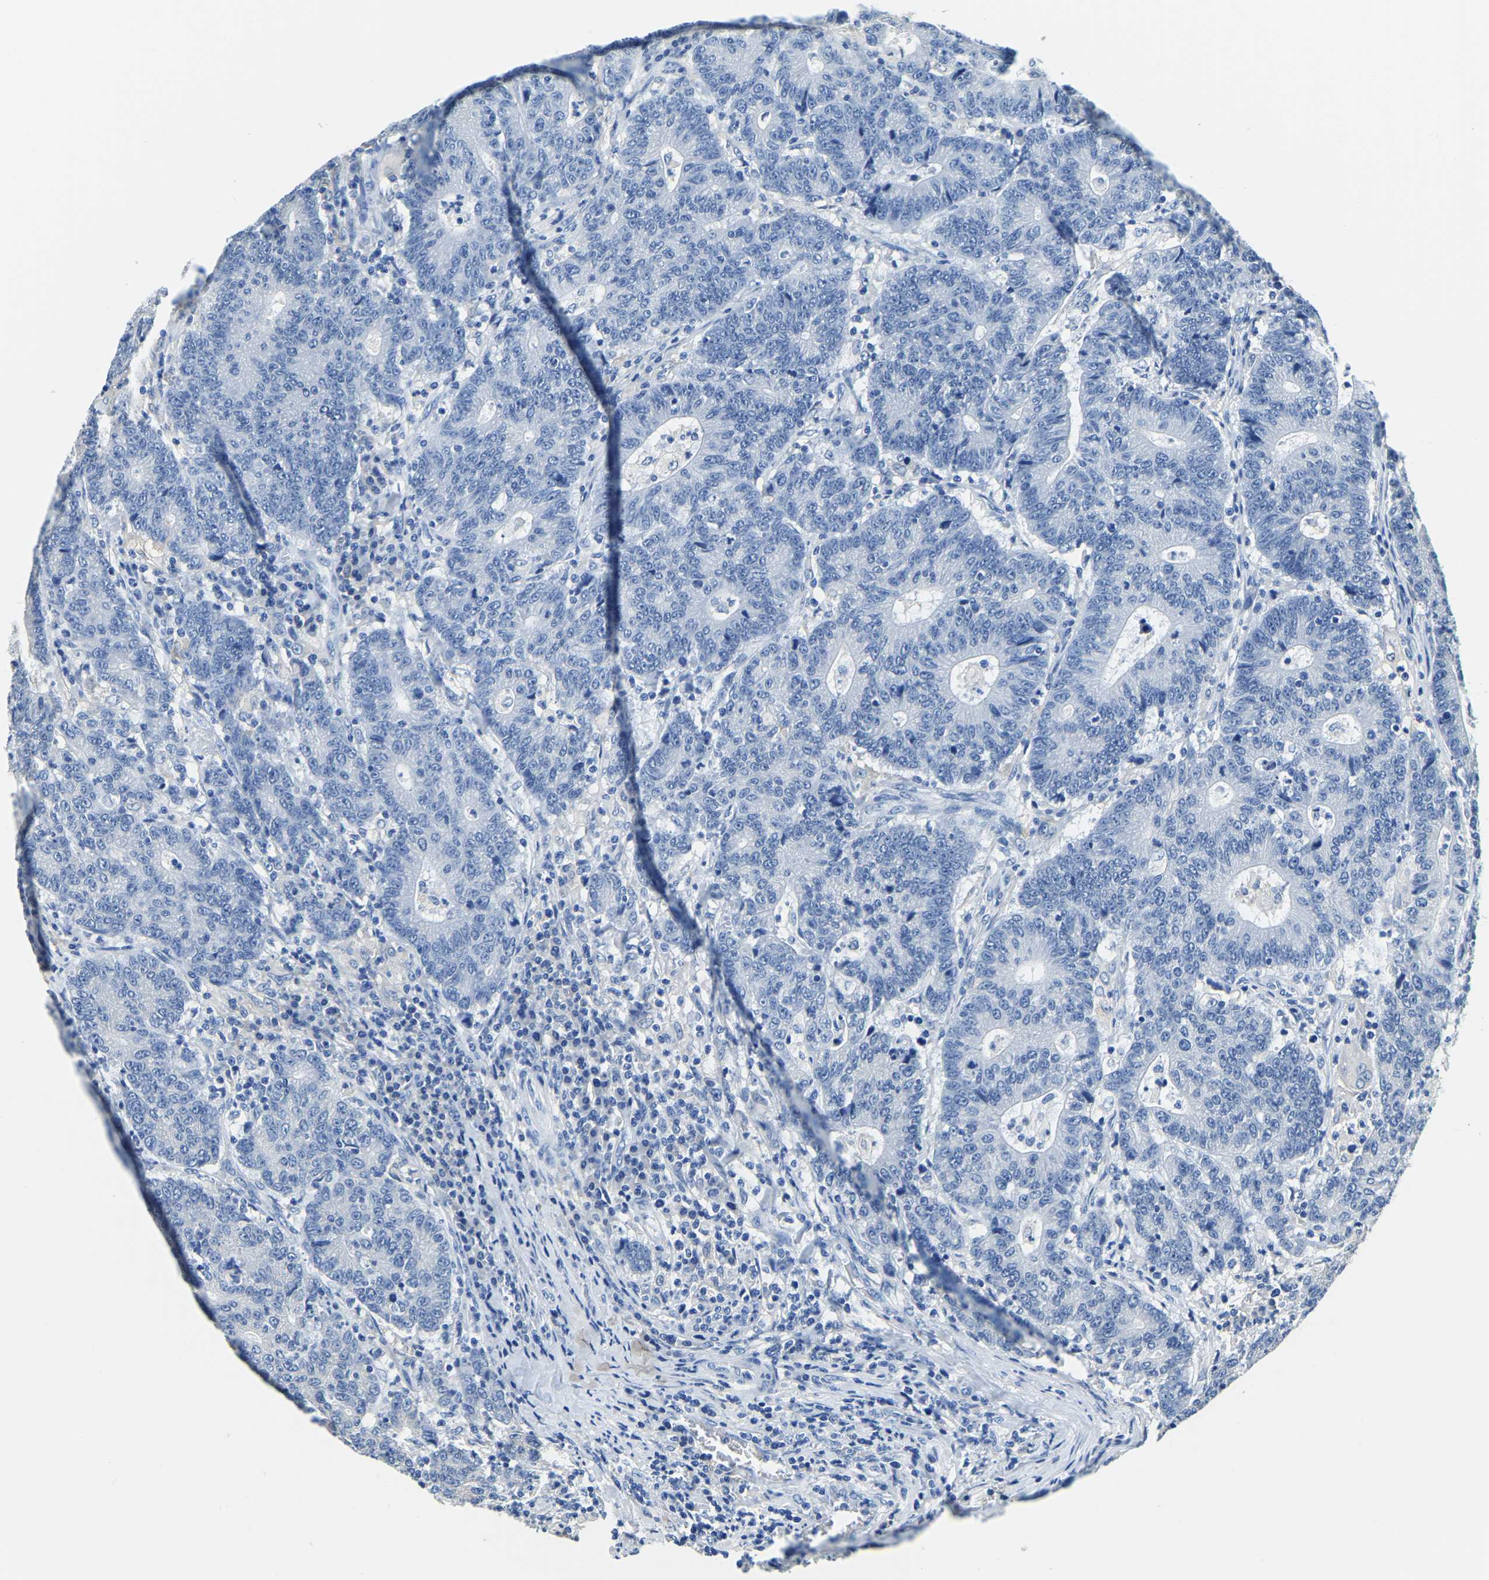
{"staining": {"intensity": "negative", "quantity": "none", "location": "none"}, "tissue": "colorectal cancer", "cell_type": "Tumor cells", "image_type": "cancer", "snomed": [{"axis": "morphology", "description": "Normal tissue, NOS"}, {"axis": "morphology", "description": "Adenocarcinoma, NOS"}, {"axis": "topography", "description": "Colon"}], "caption": "High magnification brightfield microscopy of adenocarcinoma (colorectal) stained with DAB (3,3'-diaminobenzidine) (brown) and counterstained with hematoxylin (blue): tumor cells show no significant staining.", "gene": "ZDHHC13", "patient": {"sex": "female", "age": 75}}